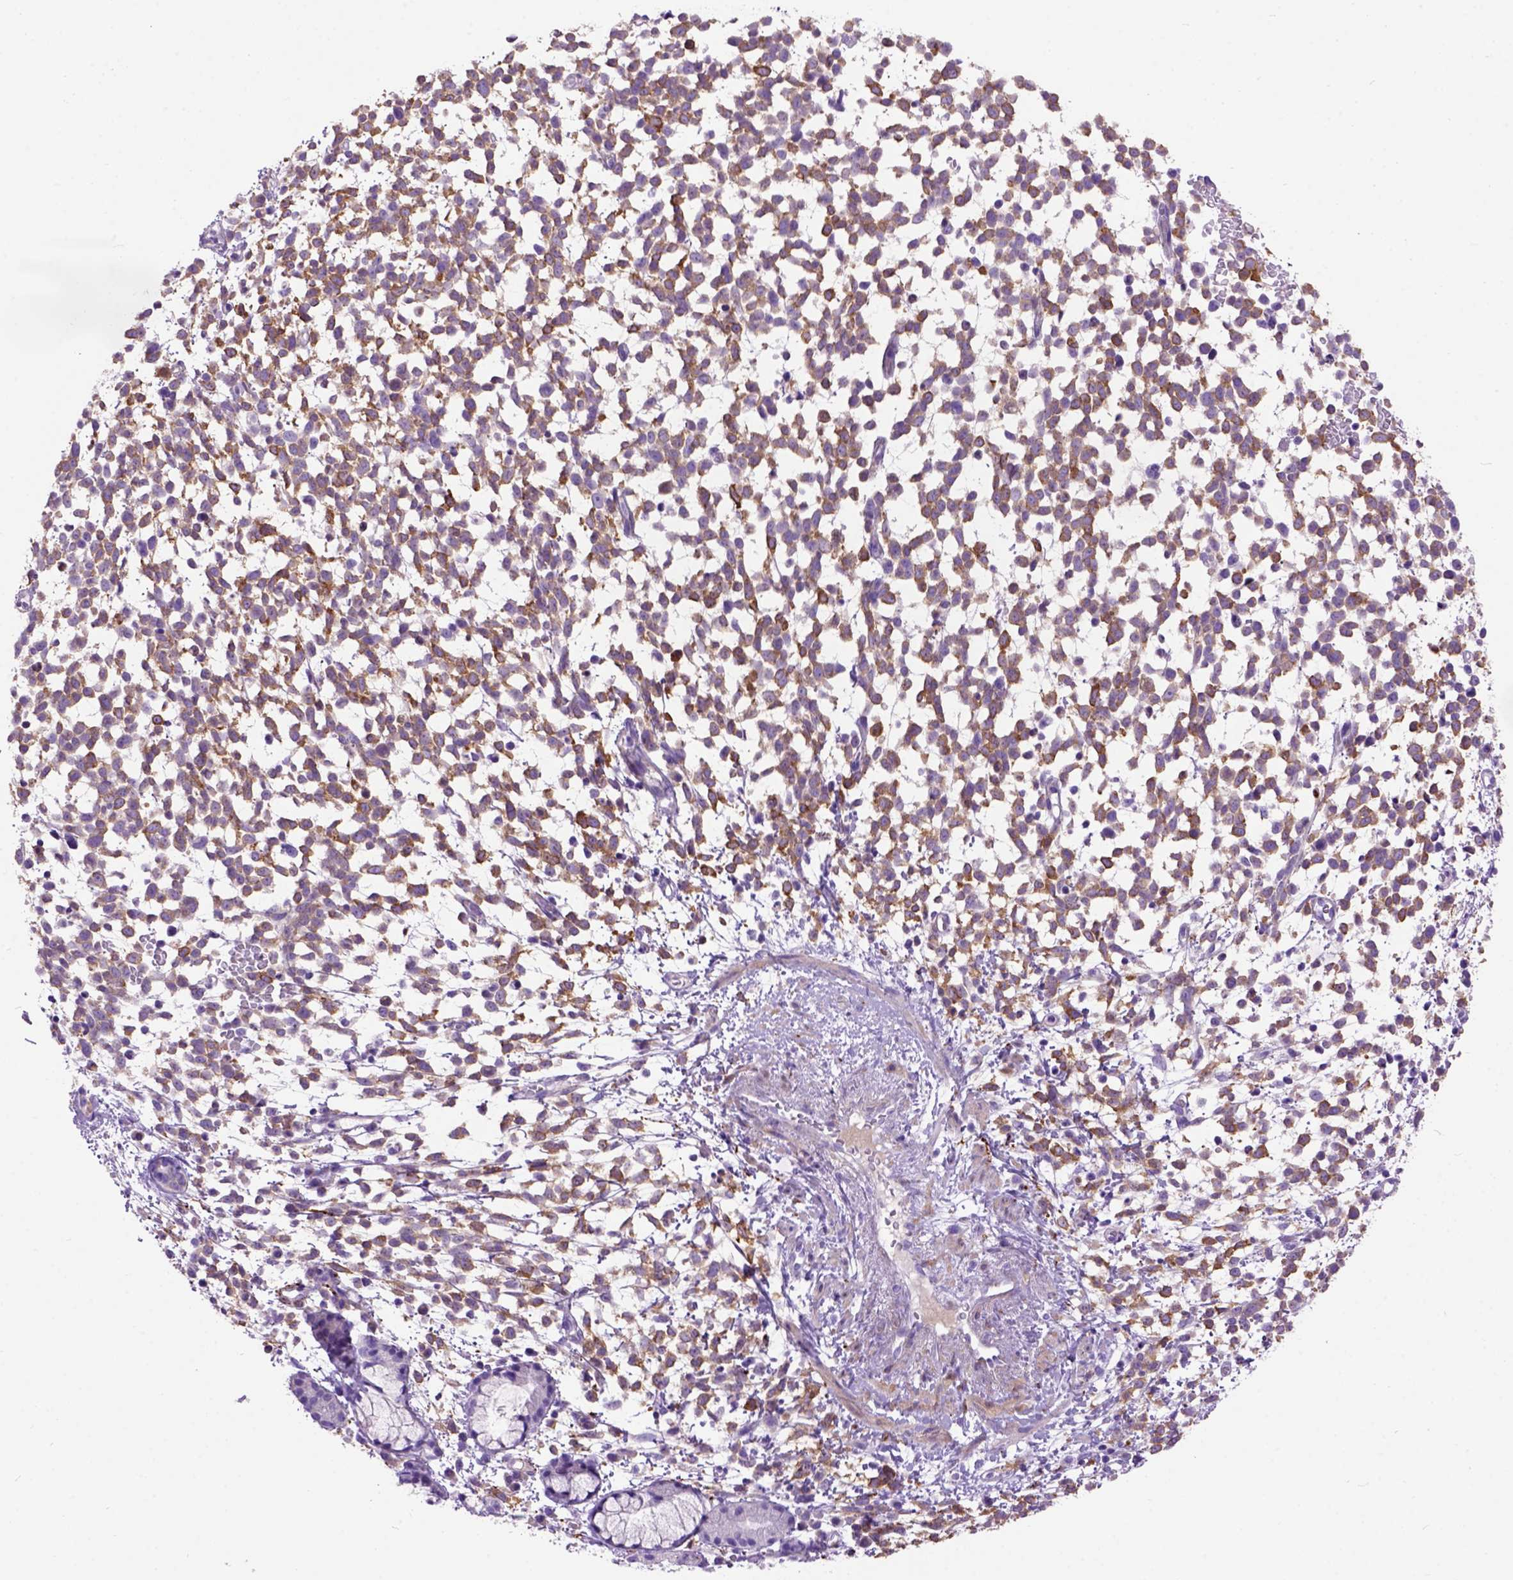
{"staining": {"intensity": "moderate", "quantity": ">75%", "location": "cytoplasmic/membranous"}, "tissue": "melanoma", "cell_type": "Tumor cells", "image_type": "cancer", "snomed": [{"axis": "morphology", "description": "Malignant melanoma, NOS"}, {"axis": "topography", "description": "Skin"}], "caption": "There is medium levels of moderate cytoplasmic/membranous expression in tumor cells of malignant melanoma, as demonstrated by immunohistochemical staining (brown color).", "gene": "MAPT", "patient": {"sex": "female", "age": 70}}